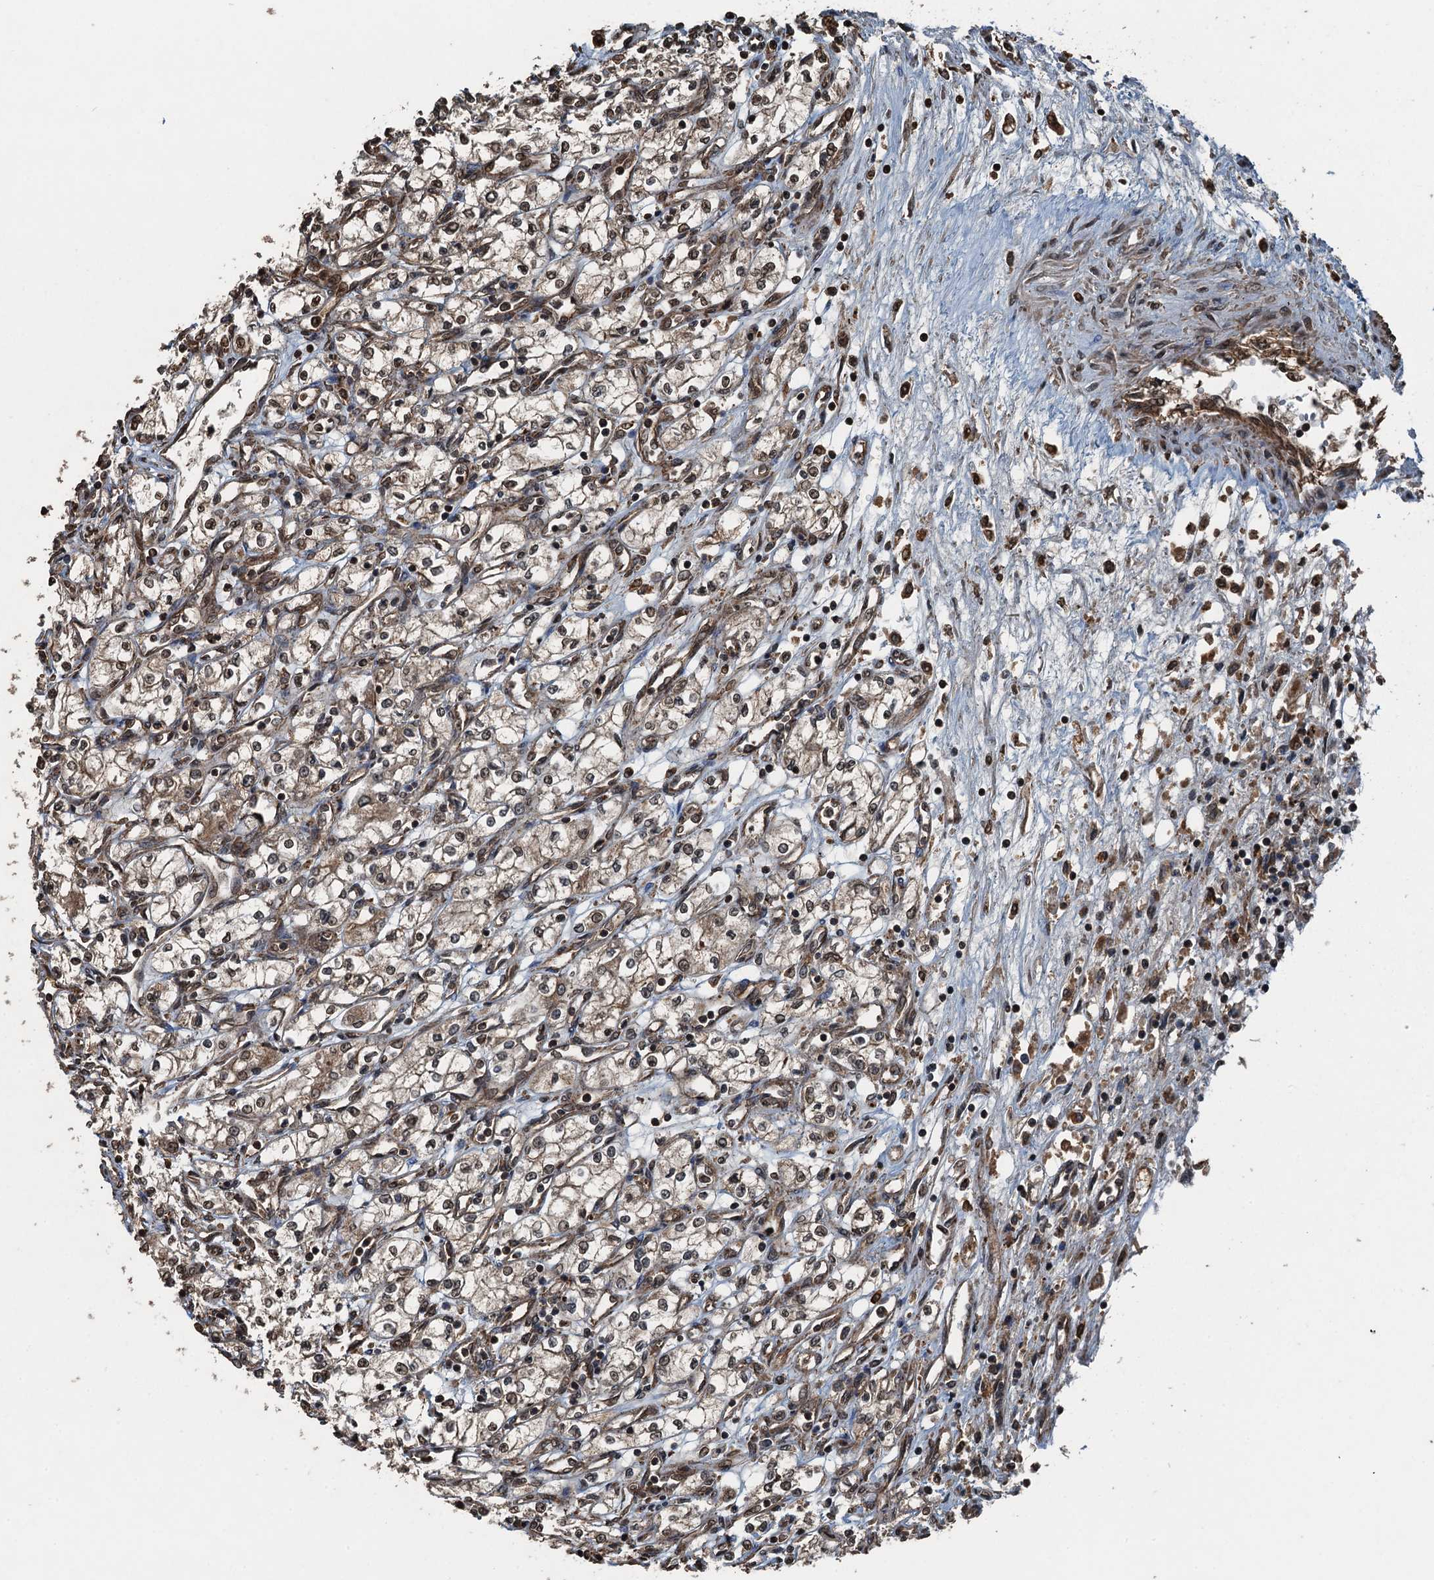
{"staining": {"intensity": "moderate", "quantity": ">75%", "location": "cytoplasmic/membranous,nuclear"}, "tissue": "renal cancer", "cell_type": "Tumor cells", "image_type": "cancer", "snomed": [{"axis": "morphology", "description": "Adenocarcinoma, NOS"}, {"axis": "topography", "description": "Kidney"}], "caption": "Approximately >75% of tumor cells in renal cancer reveal moderate cytoplasmic/membranous and nuclear protein positivity as visualized by brown immunohistochemical staining.", "gene": "TCTN1", "patient": {"sex": "male", "age": 59}}